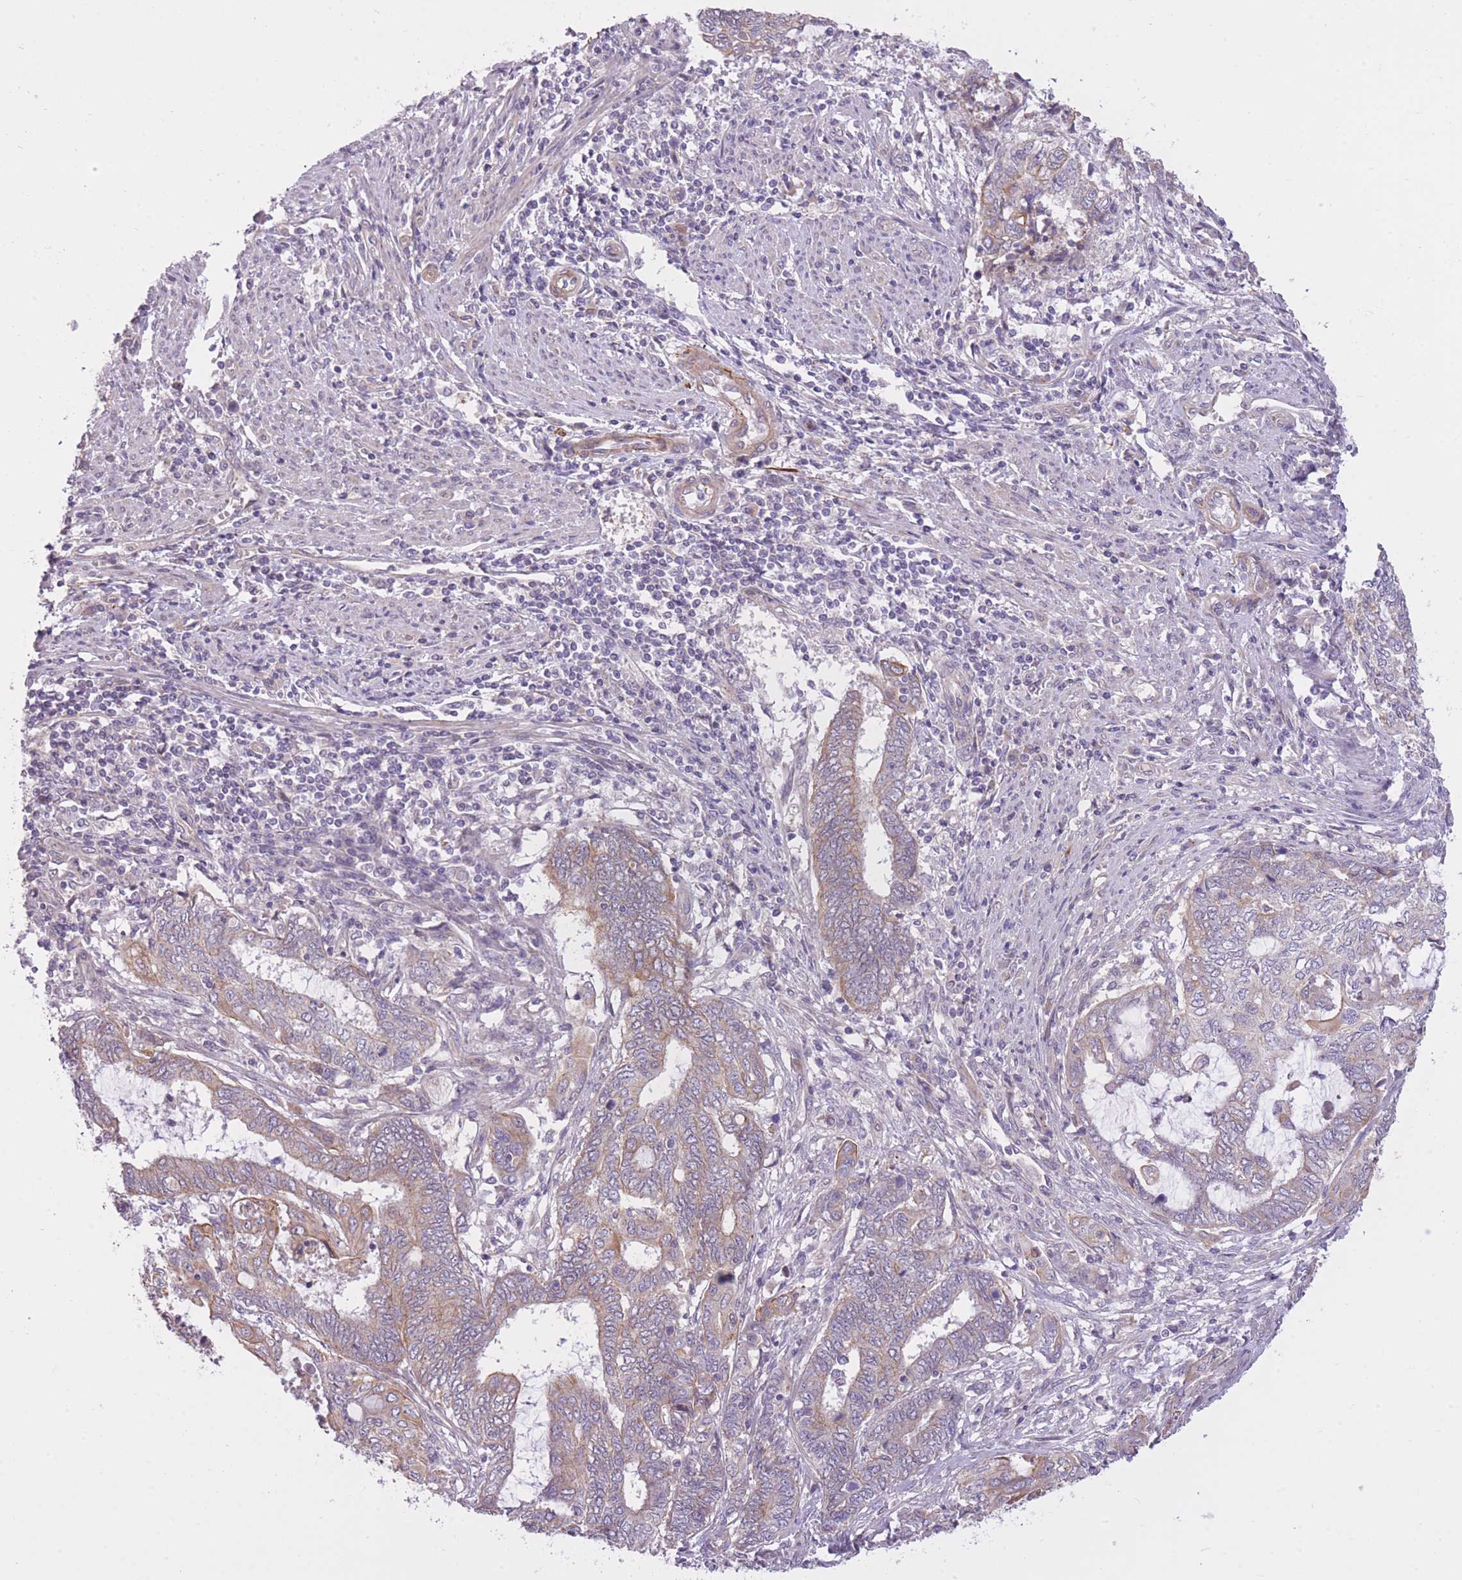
{"staining": {"intensity": "weak", "quantity": "25%-75%", "location": "cytoplasmic/membranous"}, "tissue": "endometrial cancer", "cell_type": "Tumor cells", "image_type": "cancer", "snomed": [{"axis": "morphology", "description": "Adenocarcinoma, NOS"}, {"axis": "topography", "description": "Uterus"}, {"axis": "topography", "description": "Endometrium"}], "caption": "The histopathology image reveals a brown stain indicating the presence of a protein in the cytoplasmic/membranous of tumor cells in endometrial cancer. (Brightfield microscopy of DAB IHC at high magnification).", "gene": "REV1", "patient": {"sex": "female", "age": 70}}